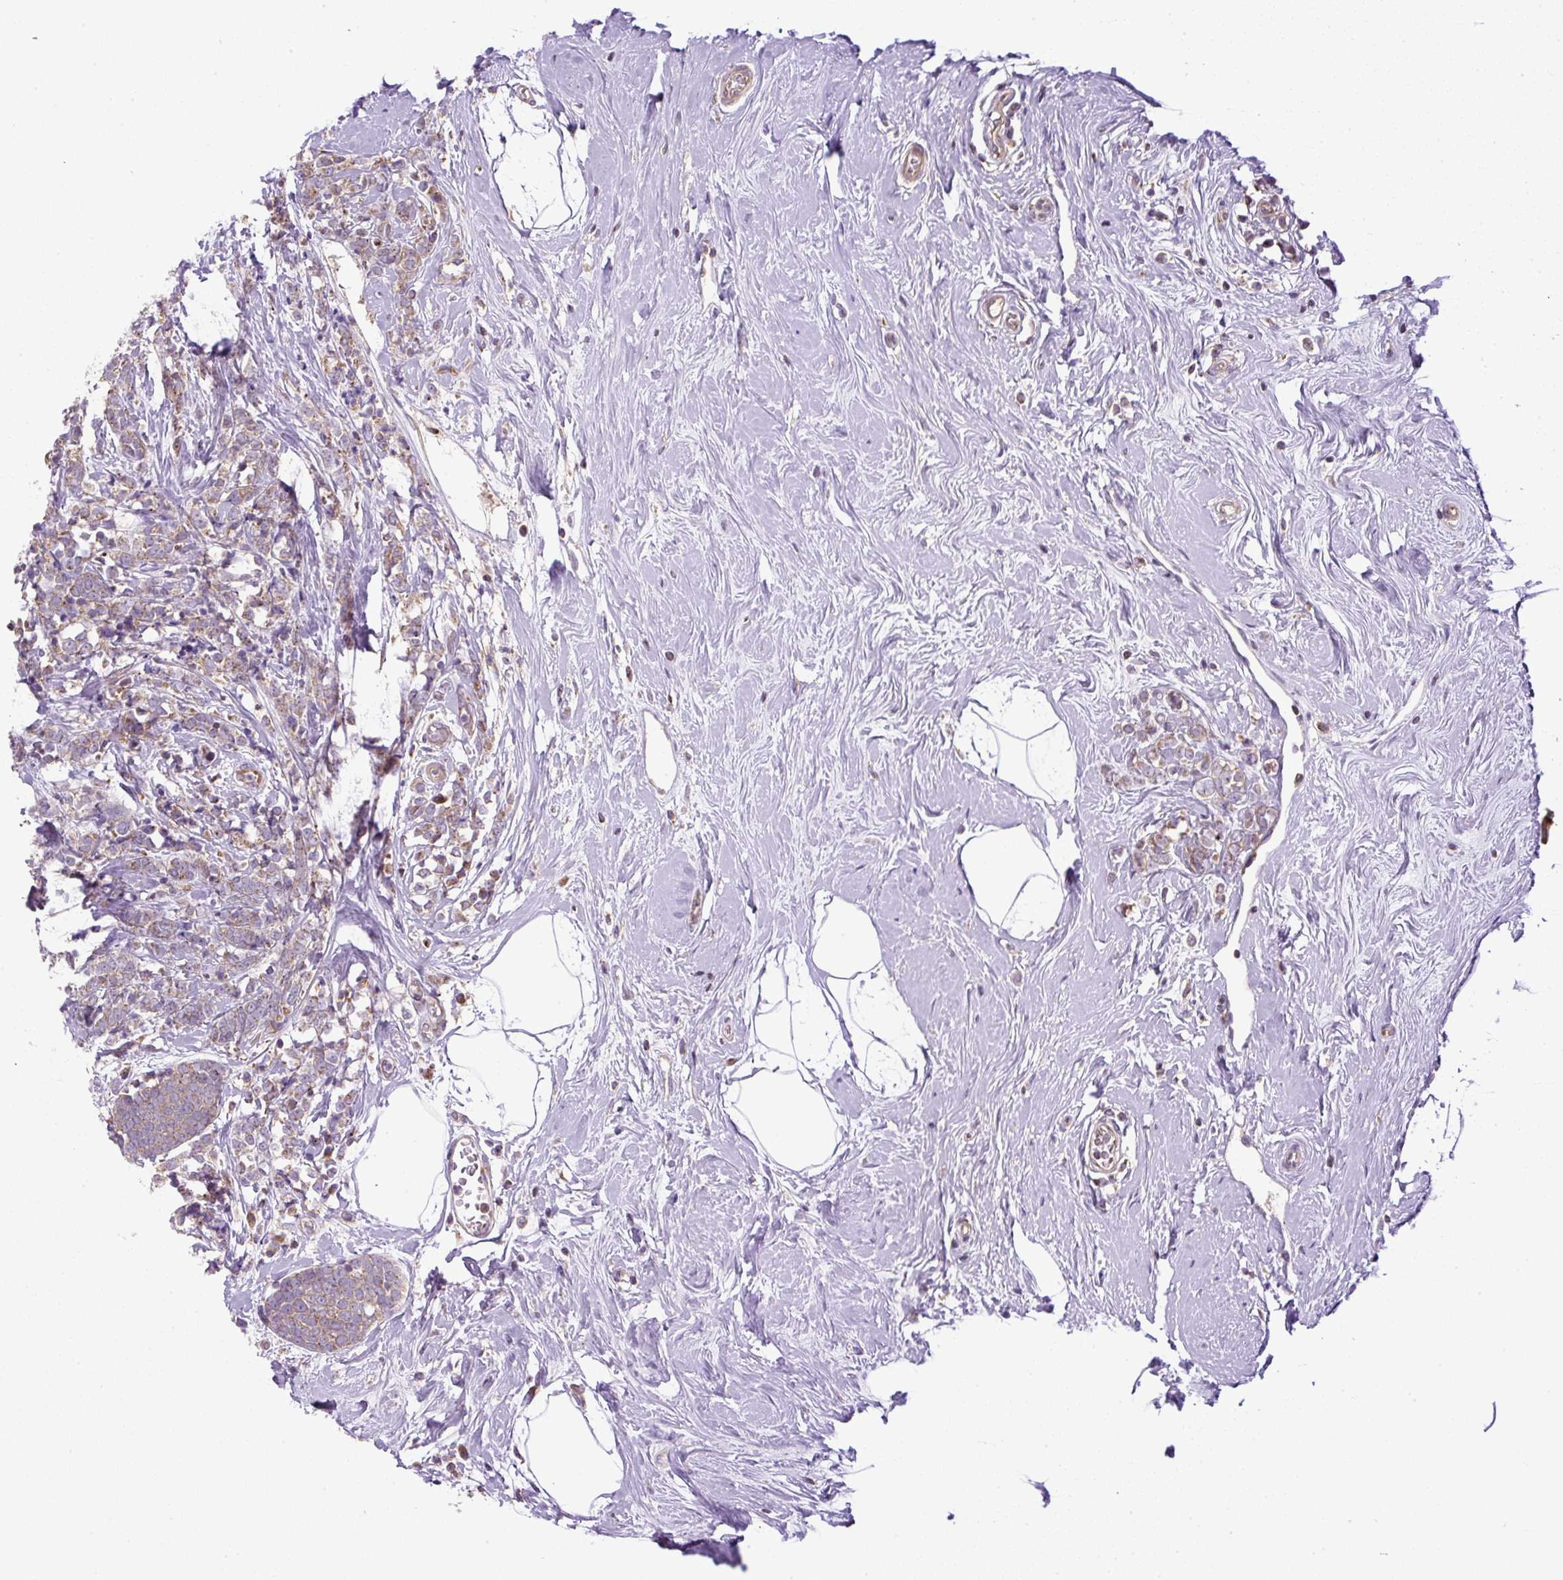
{"staining": {"intensity": "weak", "quantity": ">75%", "location": "cytoplasmic/membranous"}, "tissue": "breast cancer", "cell_type": "Tumor cells", "image_type": "cancer", "snomed": [{"axis": "morphology", "description": "Lobular carcinoma"}, {"axis": "topography", "description": "Breast"}], "caption": "This is a micrograph of immunohistochemistry (IHC) staining of breast cancer, which shows weak expression in the cytoplasmic/membranous of tumor cells.", "gene": "ZNF547", "patient": {"sex": "female", "age": 58}}